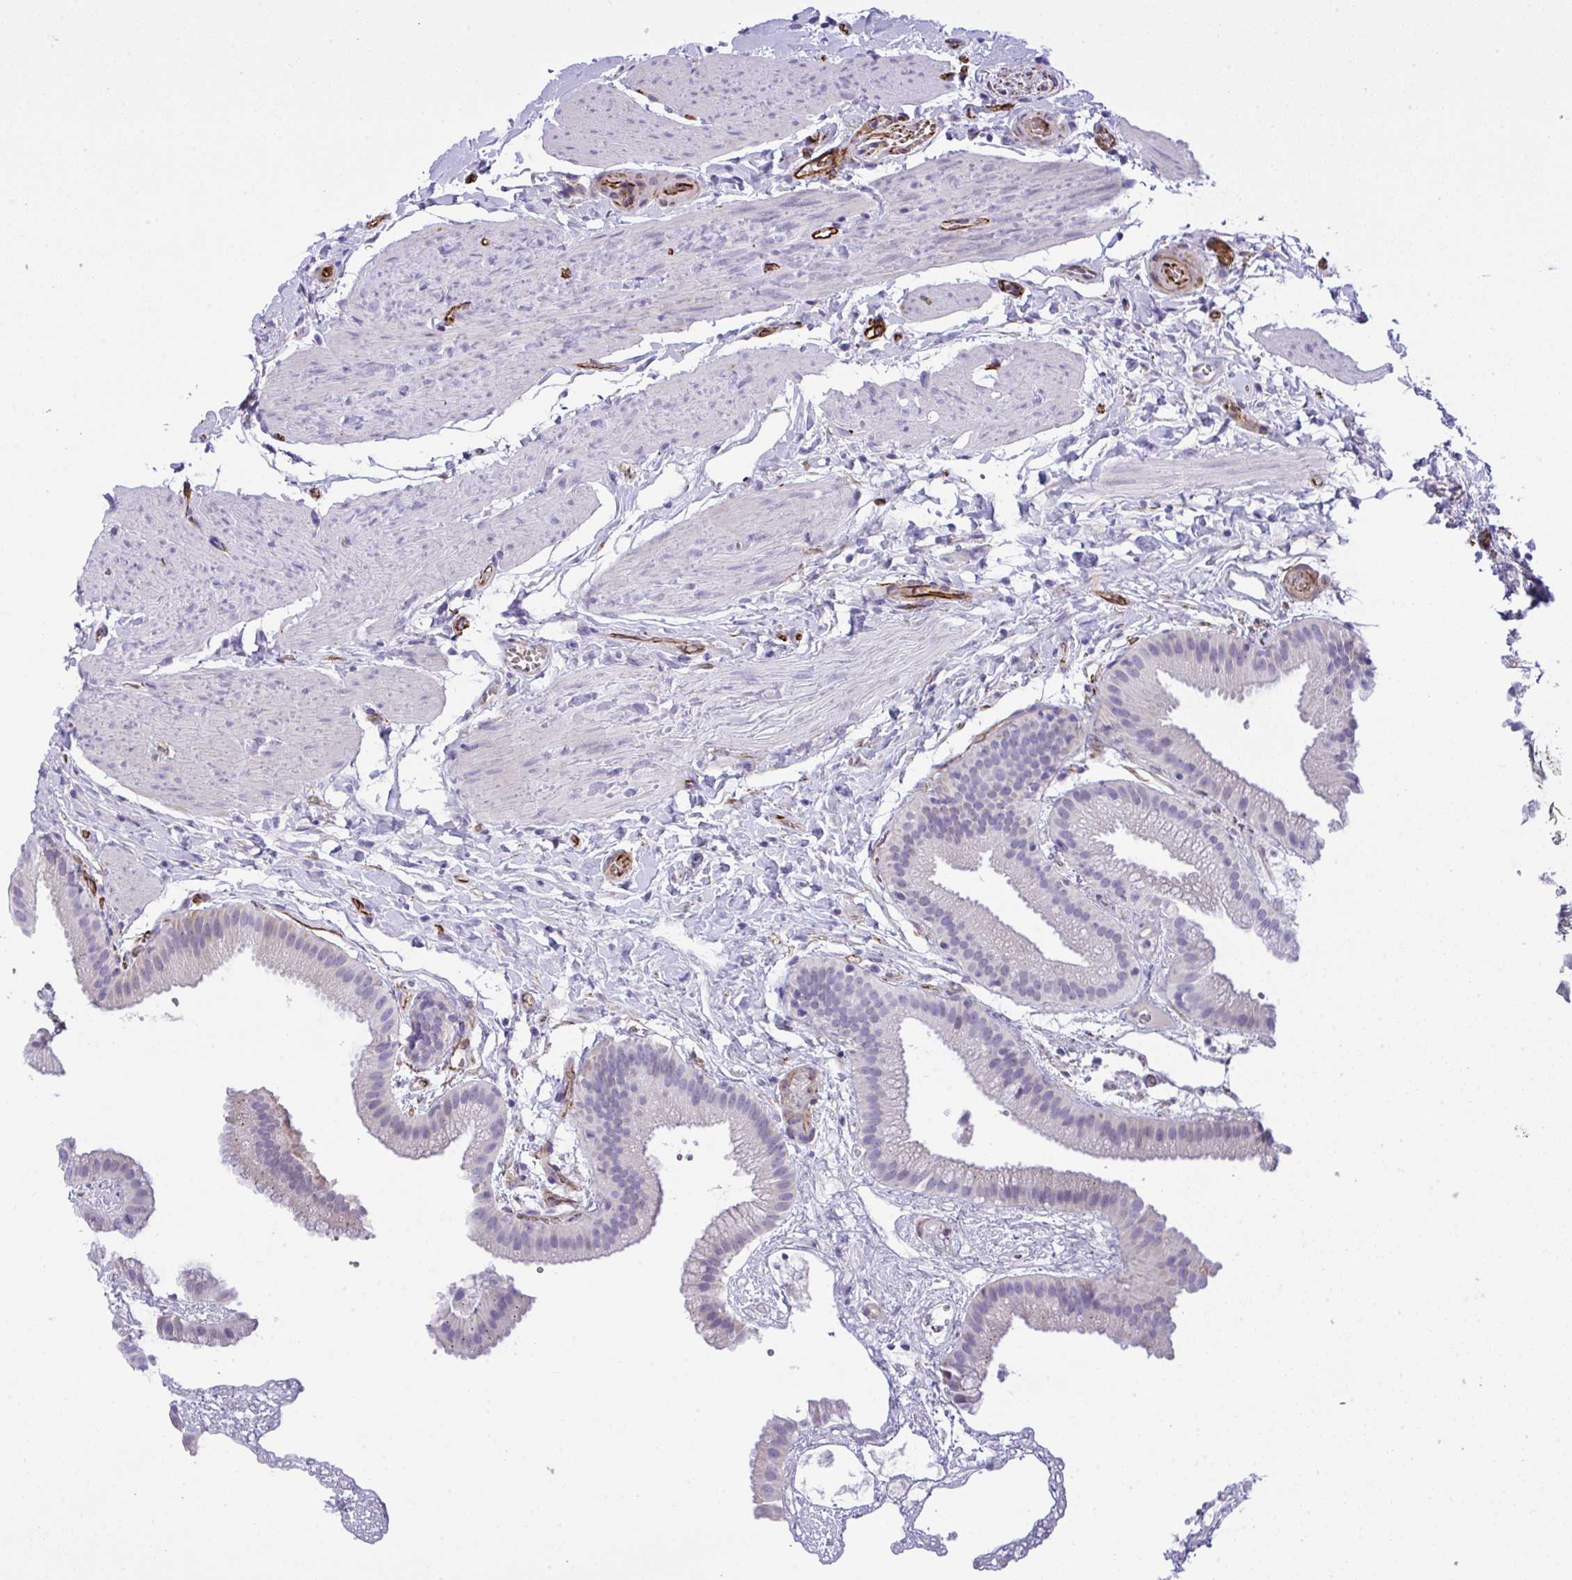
{"staining": {"intensity": "negative", "quantity": "none", "location": "none"}, "tissue": "gallbladder", "cell_type": "Glandular cells", "image_type": "normal", "snomed": [{"axis": "morphology", "description": "Normal tissue, NOS"}, {"axis": "topography", "description": "Gallbladder"}], "caption": "Immunohistochemical staining of benign gallbladder exhibits no significant positivity in glandular cells.", "gene": "SLC35B1", "patient": {"sex": "female", "age": 63}}